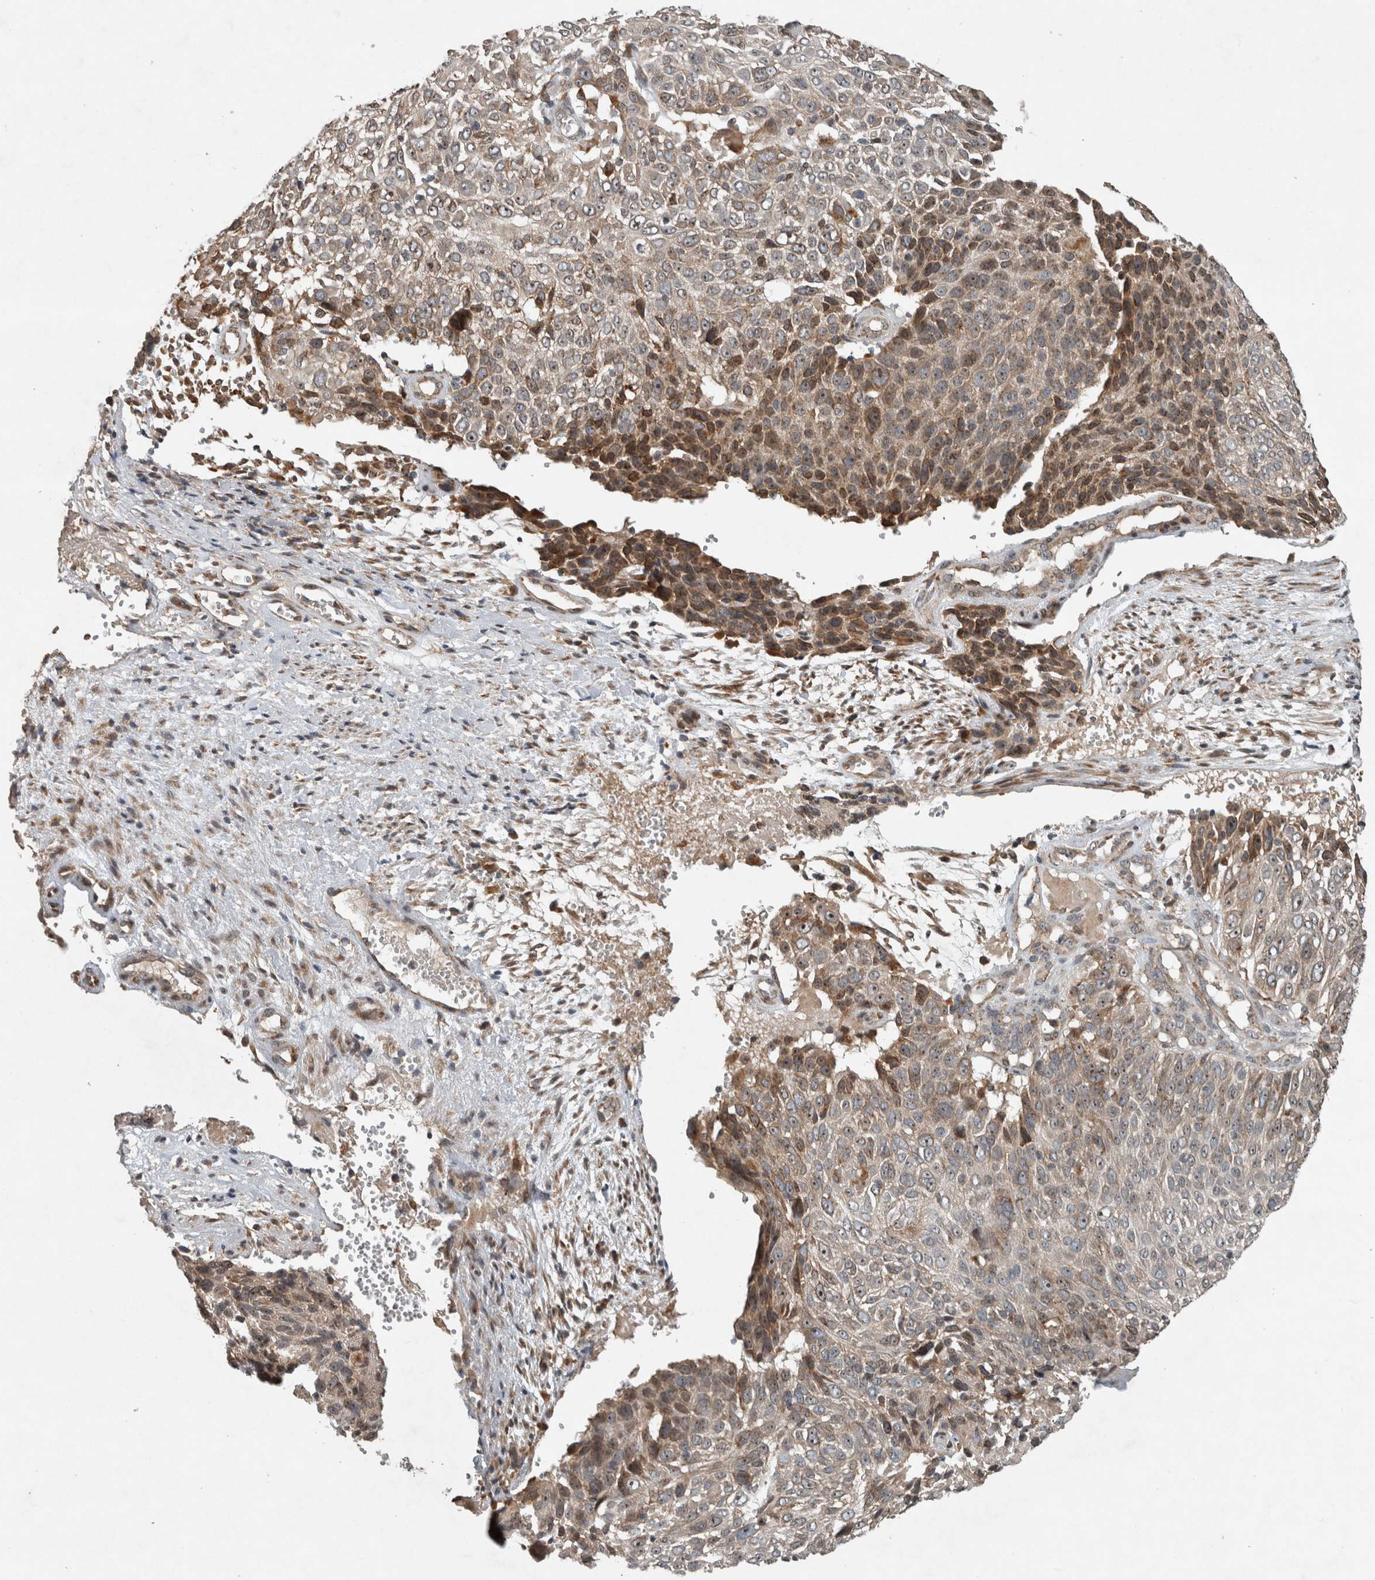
{"staining": {"intensity": "moderate", "quantity": "25%-75%", "location": "cytoplasmic/membranous,nuclear"}, "tissue": "cervical cancer", "cell_type": "Tumor cells", "image_type": "cancer", "snomed": [{"axis": "morphology", "description": "Squamous cell carcinoma, NOS"}, {"axis": "topography", "description": "Cervix"}], "caption": "Protein staining shows moderate cytoplasmic/membranous and nuclear expression in approximately 25%-75% of tumor cells in cervical cancer (squamous cell carcinoma).", "gene": "GPR137B", "patient": {"sex": "female", "age": 74}}